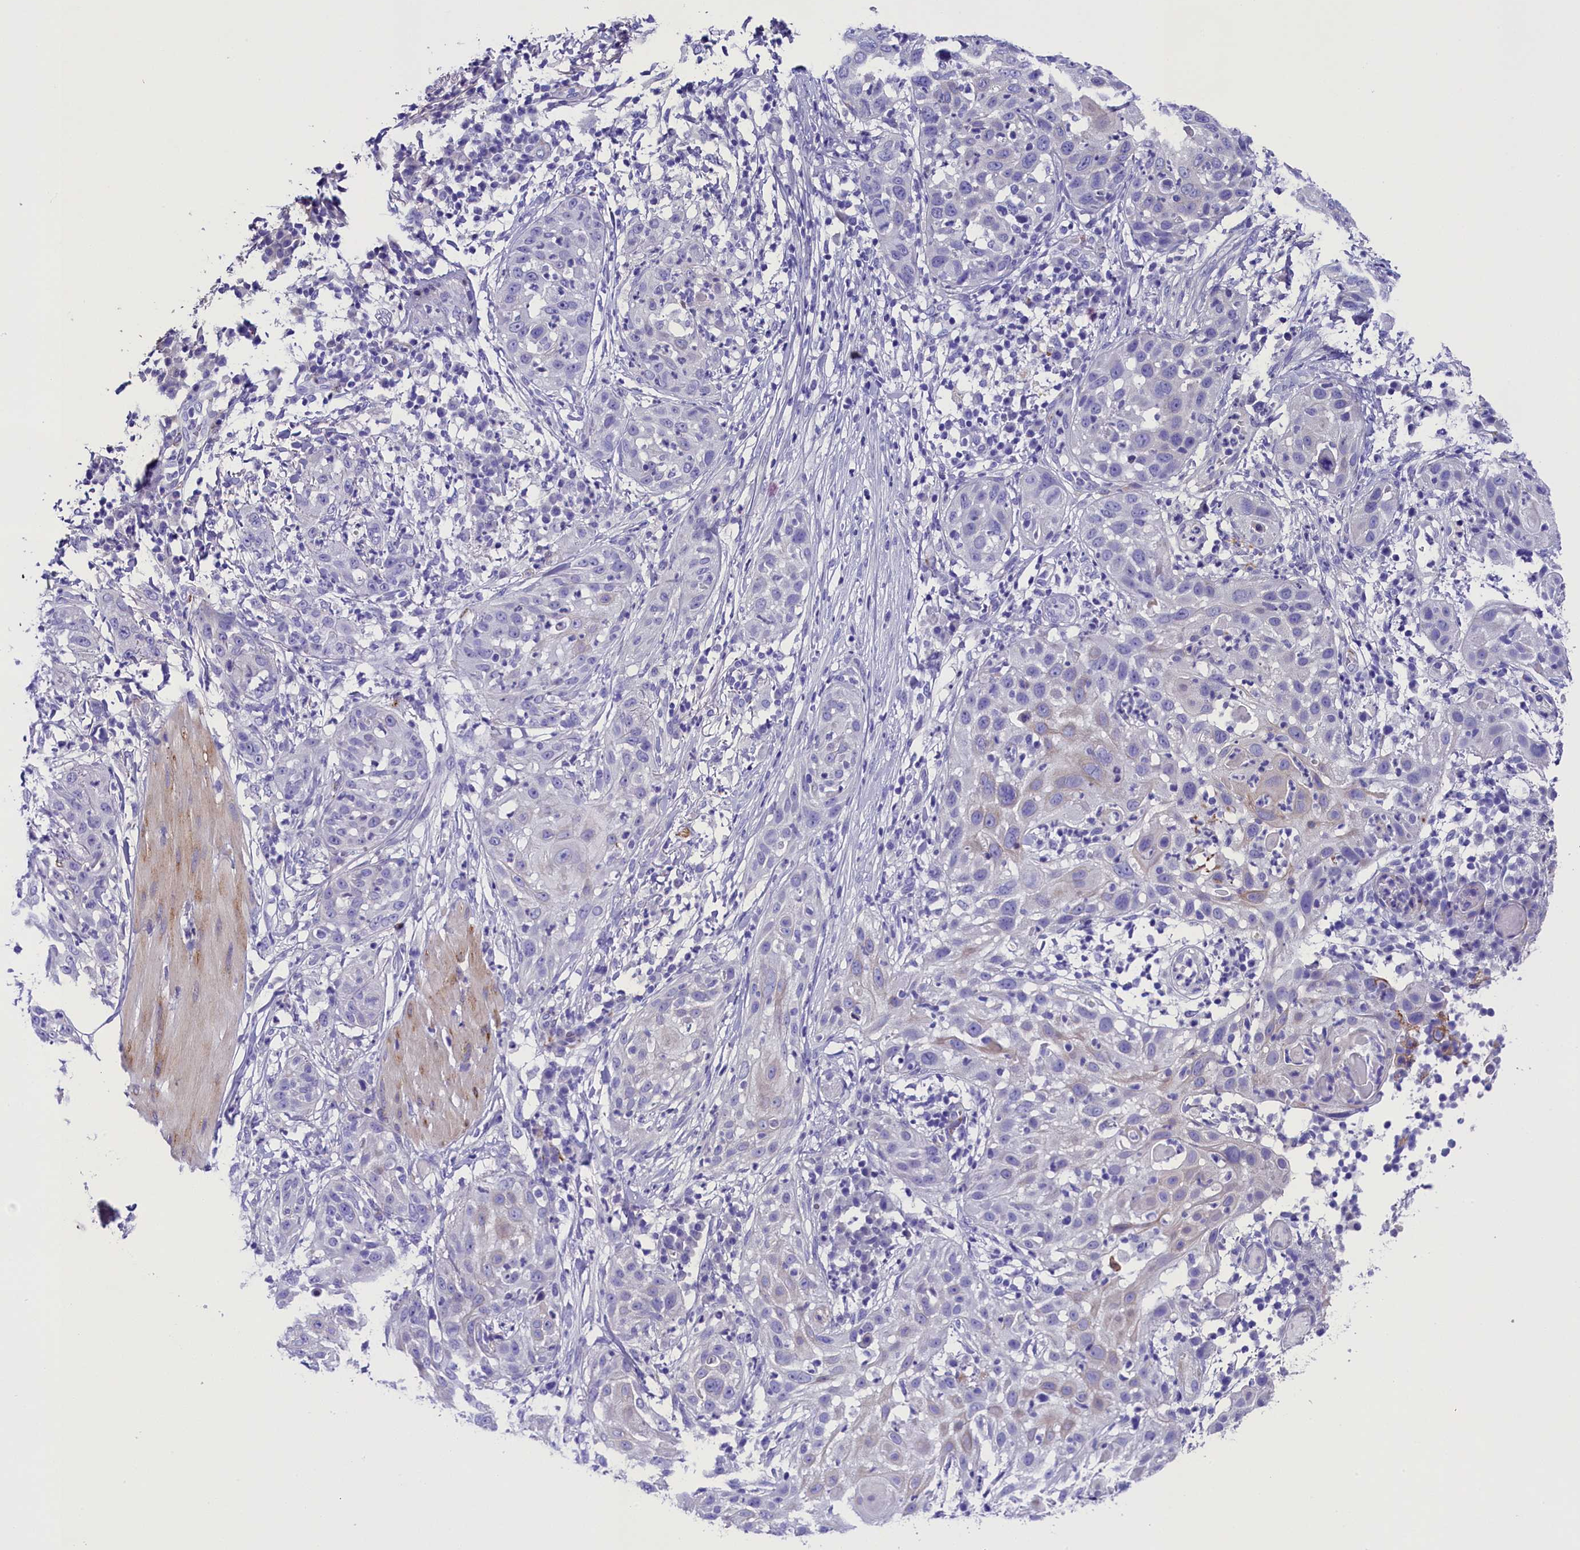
{"staining": {"intensity": "negative", "quantity": "none", "location": "none"}, "tissue": "skin cancer", "cell_type": "Tumor cells", "image_type": "cancer", "snomed": [{"axis": "morphology", "description": "Squamous cell carcinoma, NOS"}, {"axis": "topography", "description": "Skin"}], "caption": "Micrograph shows no significant protein positivity in tumor cells of skin cancer.", "gene": "SOD3", "patient": {"sex": "female", "age": 44}}